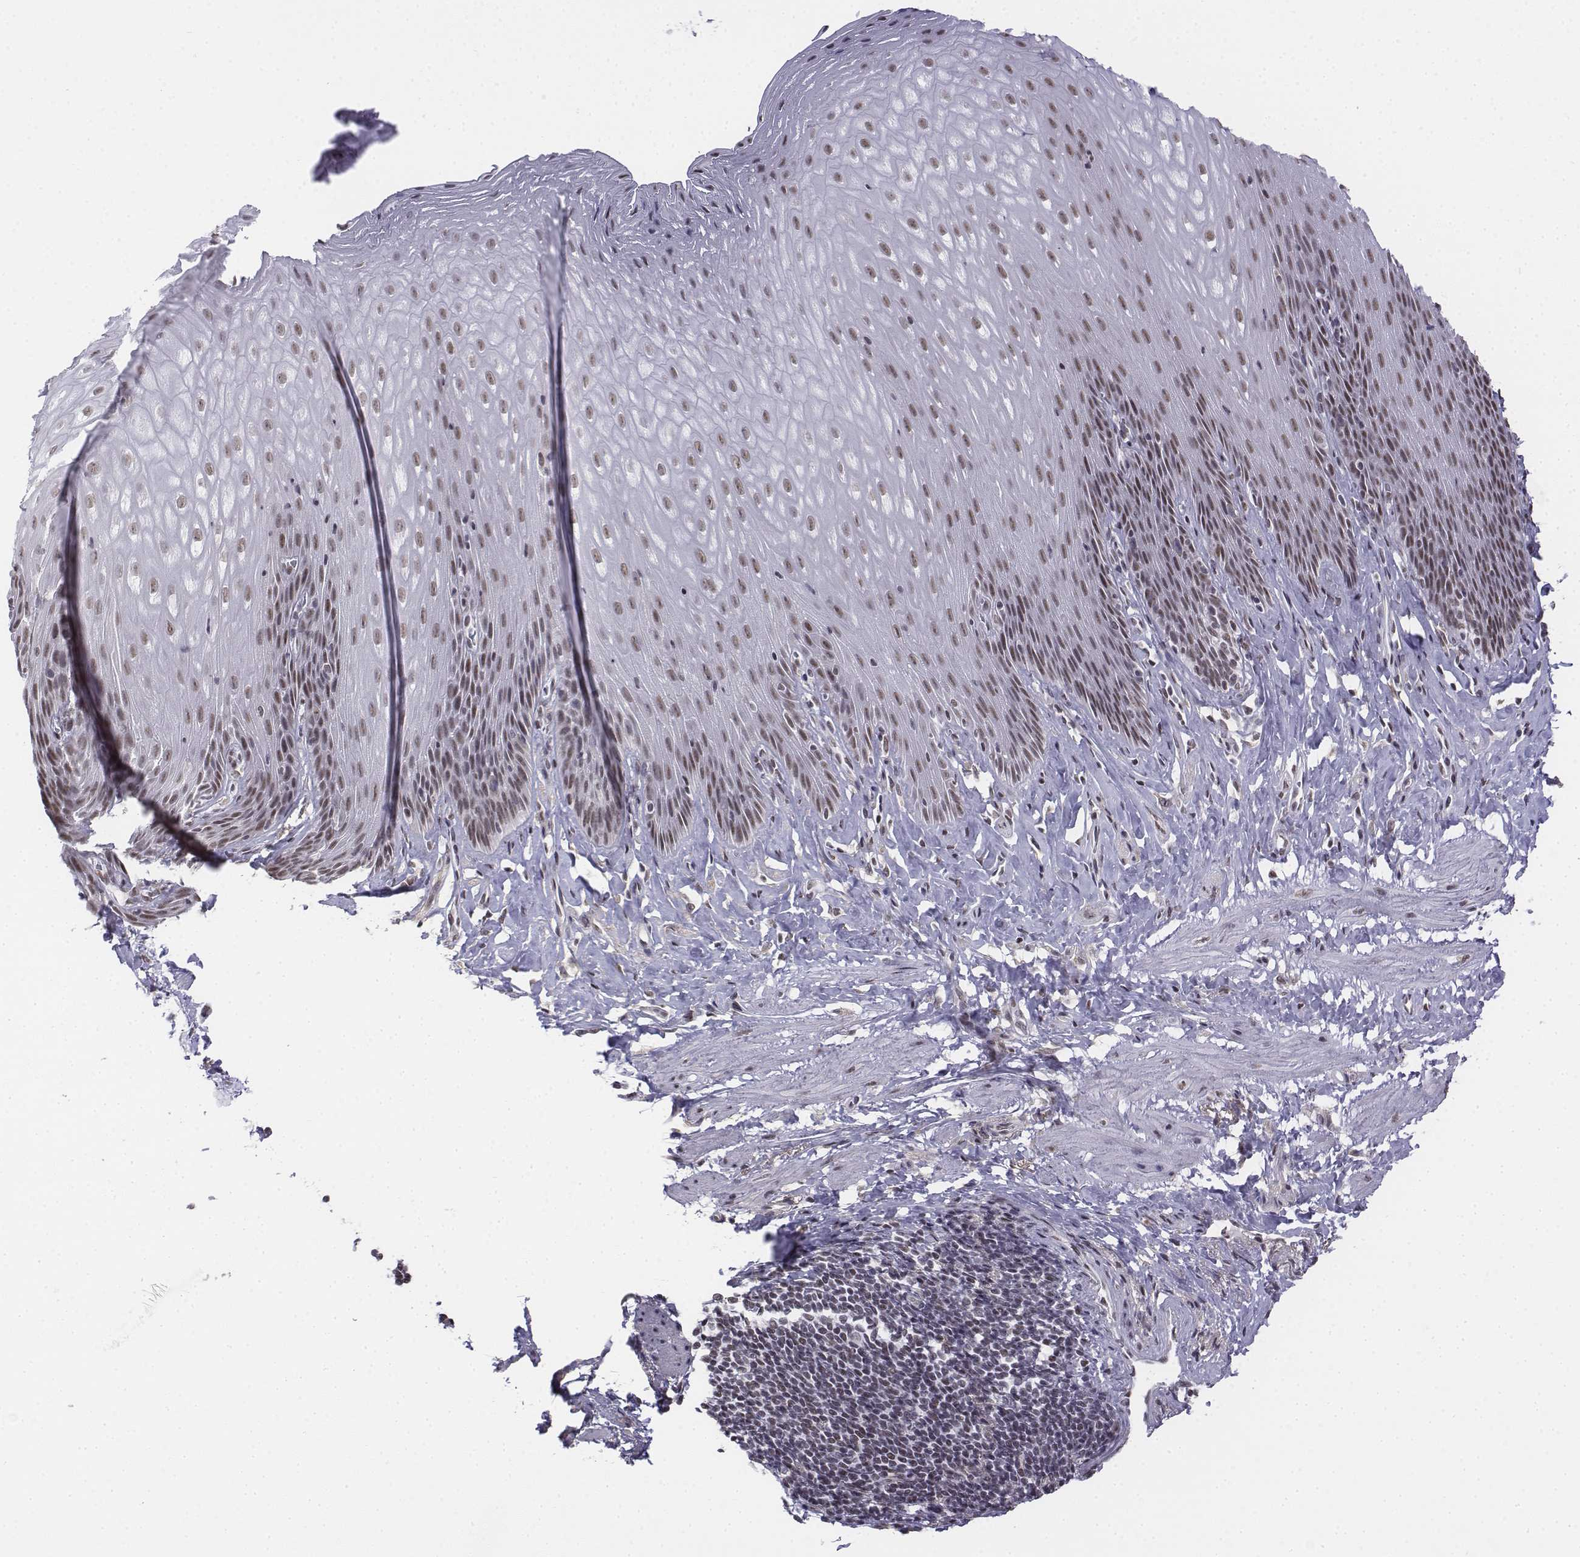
{"staining": {"intensity": "moderate", "quantity": ">75%", "location": "nuclear"}, "tissue": "esophagus", "cell_type": "Squamous epithelial cells", "image_type": "normal", "snomed": [{"axis": "morphology", "description": "Normal tissue, NOS"}, {"axis": "topography", "description": "Esophagus"}], "caption": "High-magnification brightfield microscopy of benign esophagus stained with DAB (3,3'-diaminobenzidine) (brown) and counterstained with hematoxylin (blue). squamous epithelial cells exhibit moderate nuclear expression is present in approximately>75% of cells. (Stains: DAB (3,3'-diaminobenzidine) in brown, nuclei in blue, Microscopy: brightfield microscopy at high magnification).", "gene": "SETD1A", "patient": {"sex": "female", "age": 61}}